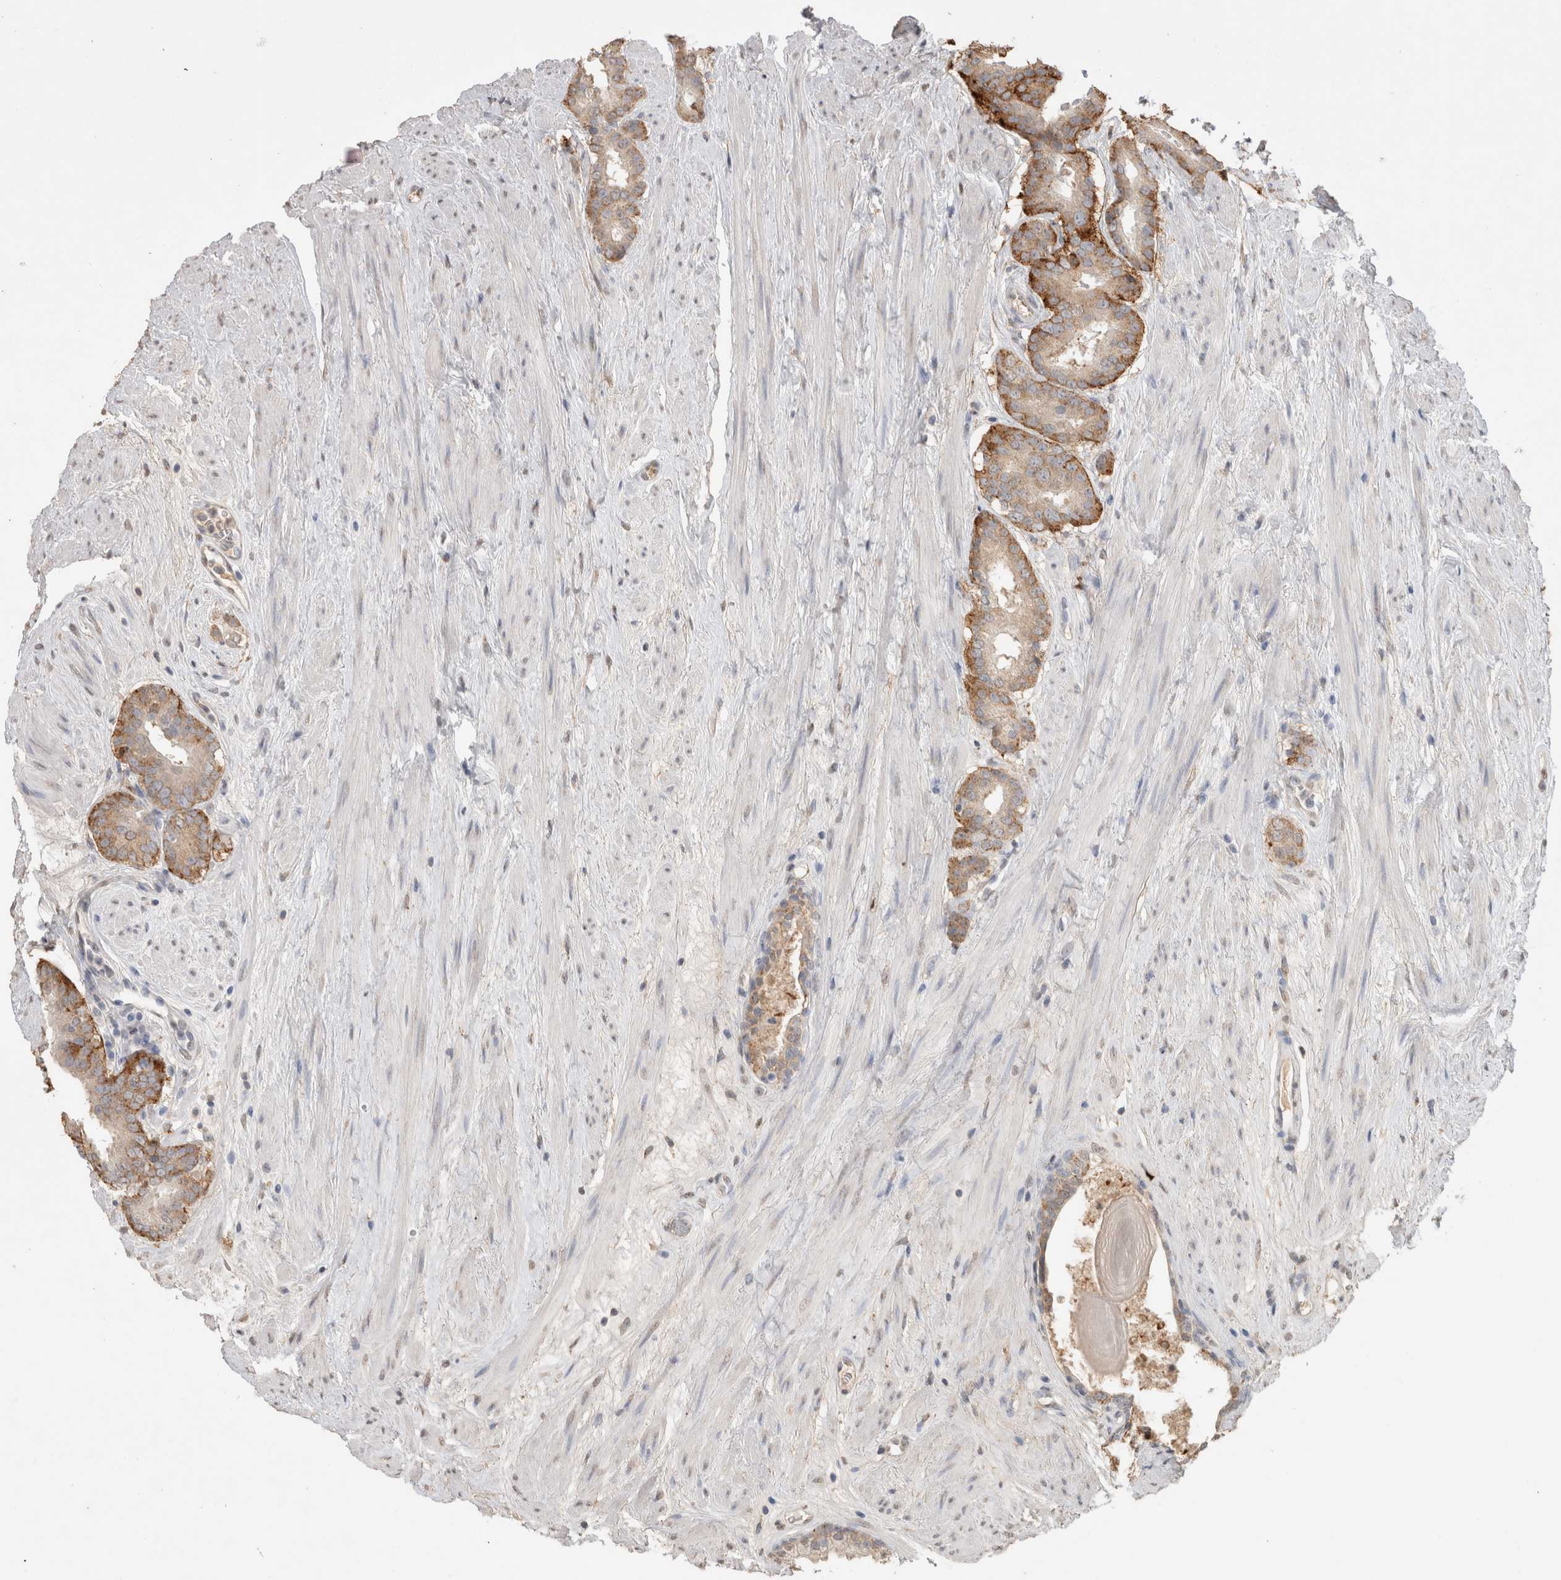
{"staining": {"intensity": "strong", "quantity": ">75%", "location": "cytoplasmic/membranous"}, "tissue": "prostate cancer", "cell_type": "Tumor cells", "image_type": "cancer", "snomed": [{"axis": "morphology", "description": "Adenocarcinoma, Low grade"}, {"axis": "topography", "description": "Prostate"}], "caption": "A high-resolution image shows immunohistochemistry staining of adenocarcinoma (low-grade) (prostate), which demonstrates strong cytoplasmic/membranous staining in about >75% of tumor cells.", "gene": "NAALADL2", "patient": {"sex": "male", "age": 69}}